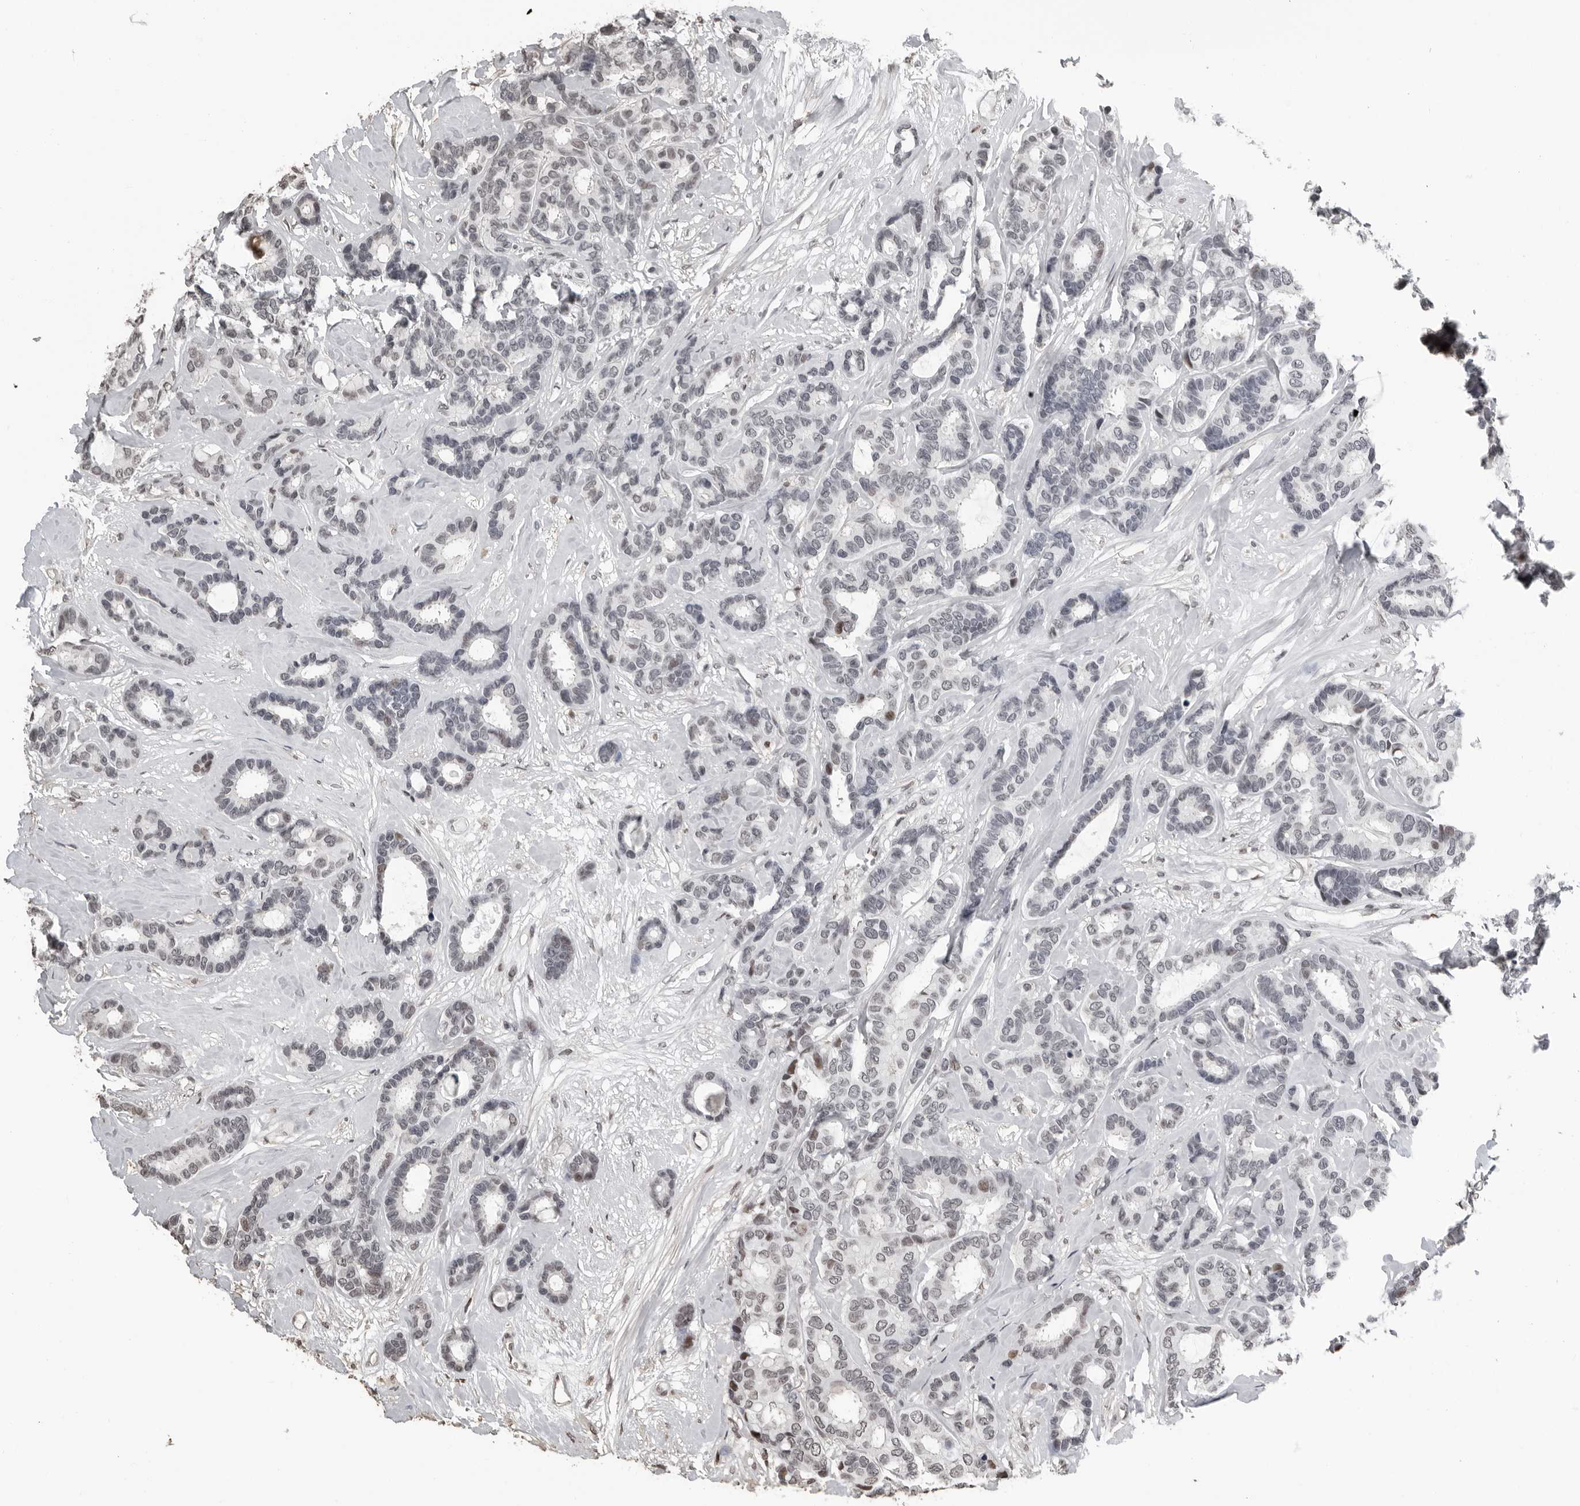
{"staining": {"intensity": "weak", "quantity": "<25%", "location": "nuclear"}, "tissue": "breast cancer", "cell_type": "Tumor cells", "image_type": "cancer", "snomed": [{"axis": "morphology", "description": "Duct carcinoma"}, {"axis": "topography", "description": "Breast"}], "caption": "This is an IHC histopathology image of invasive ductal carcinoma (breast). There is no expression in tumor cells.", "gene": "ORC1", "patient": {"sex": "female", "age": 87}}